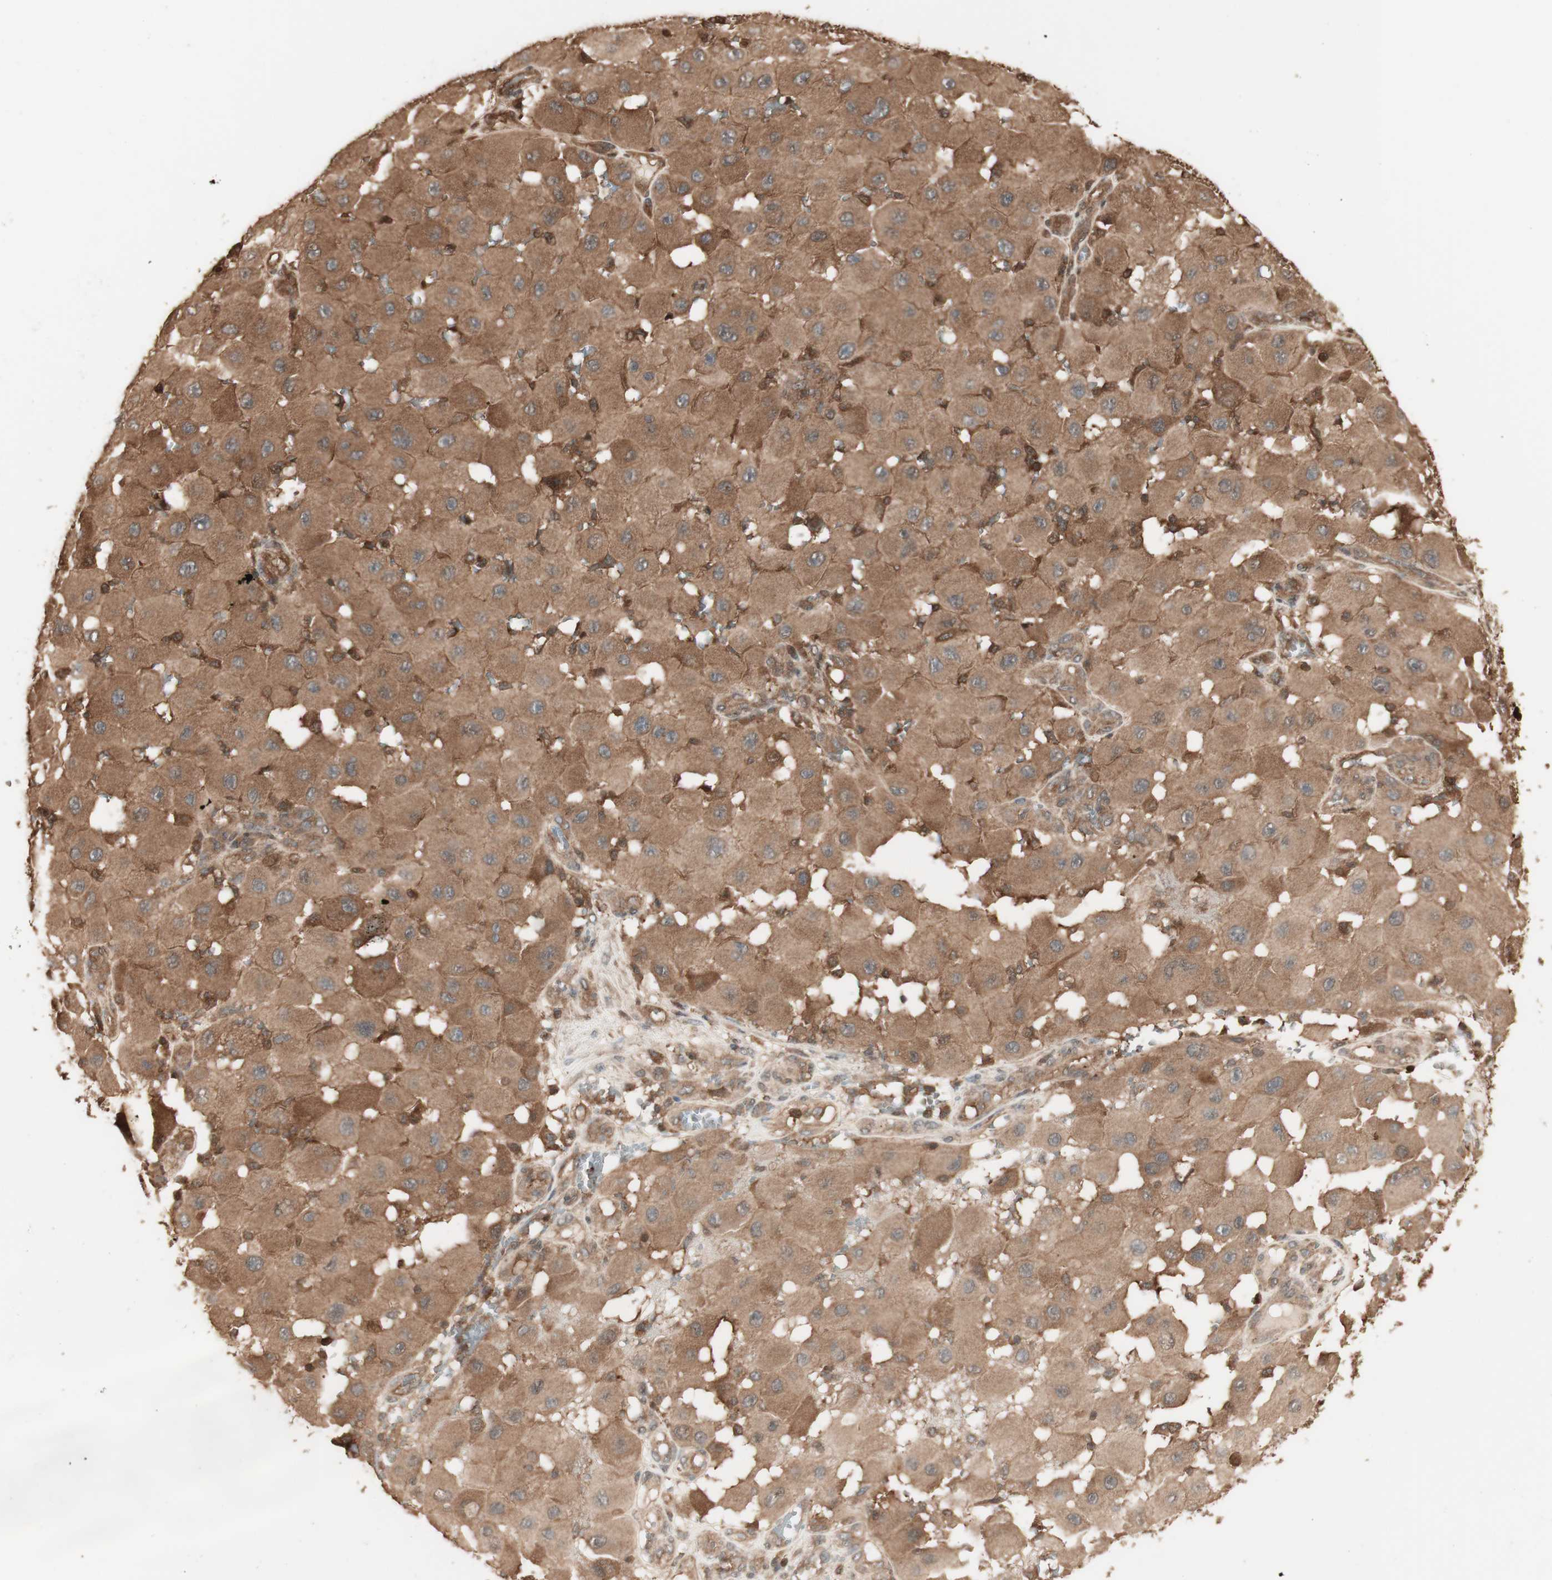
{"staining": {"intensity": "moderate", "quantity": ">75%", "location": "cytoplasmic/membranous"}, "tissue": "melanoma", "cell_type": "Tumor cells", "image_type": "cancer", "snomed": [{"axis": "morphology", "description": "Malignant melanoma, NOS"}, {"axis": "topography", "description": "Skin"}], "caption": "Melanoma stained for a protein exhibits moderate cytoplasmic/membranous positivity in tumor cells. Immunohistochemistry (ihc) stains the protein in brown and the nuclei are stained blue.", "gene": "YWHAB", "patient": {"sex": "female", "age": 81}}